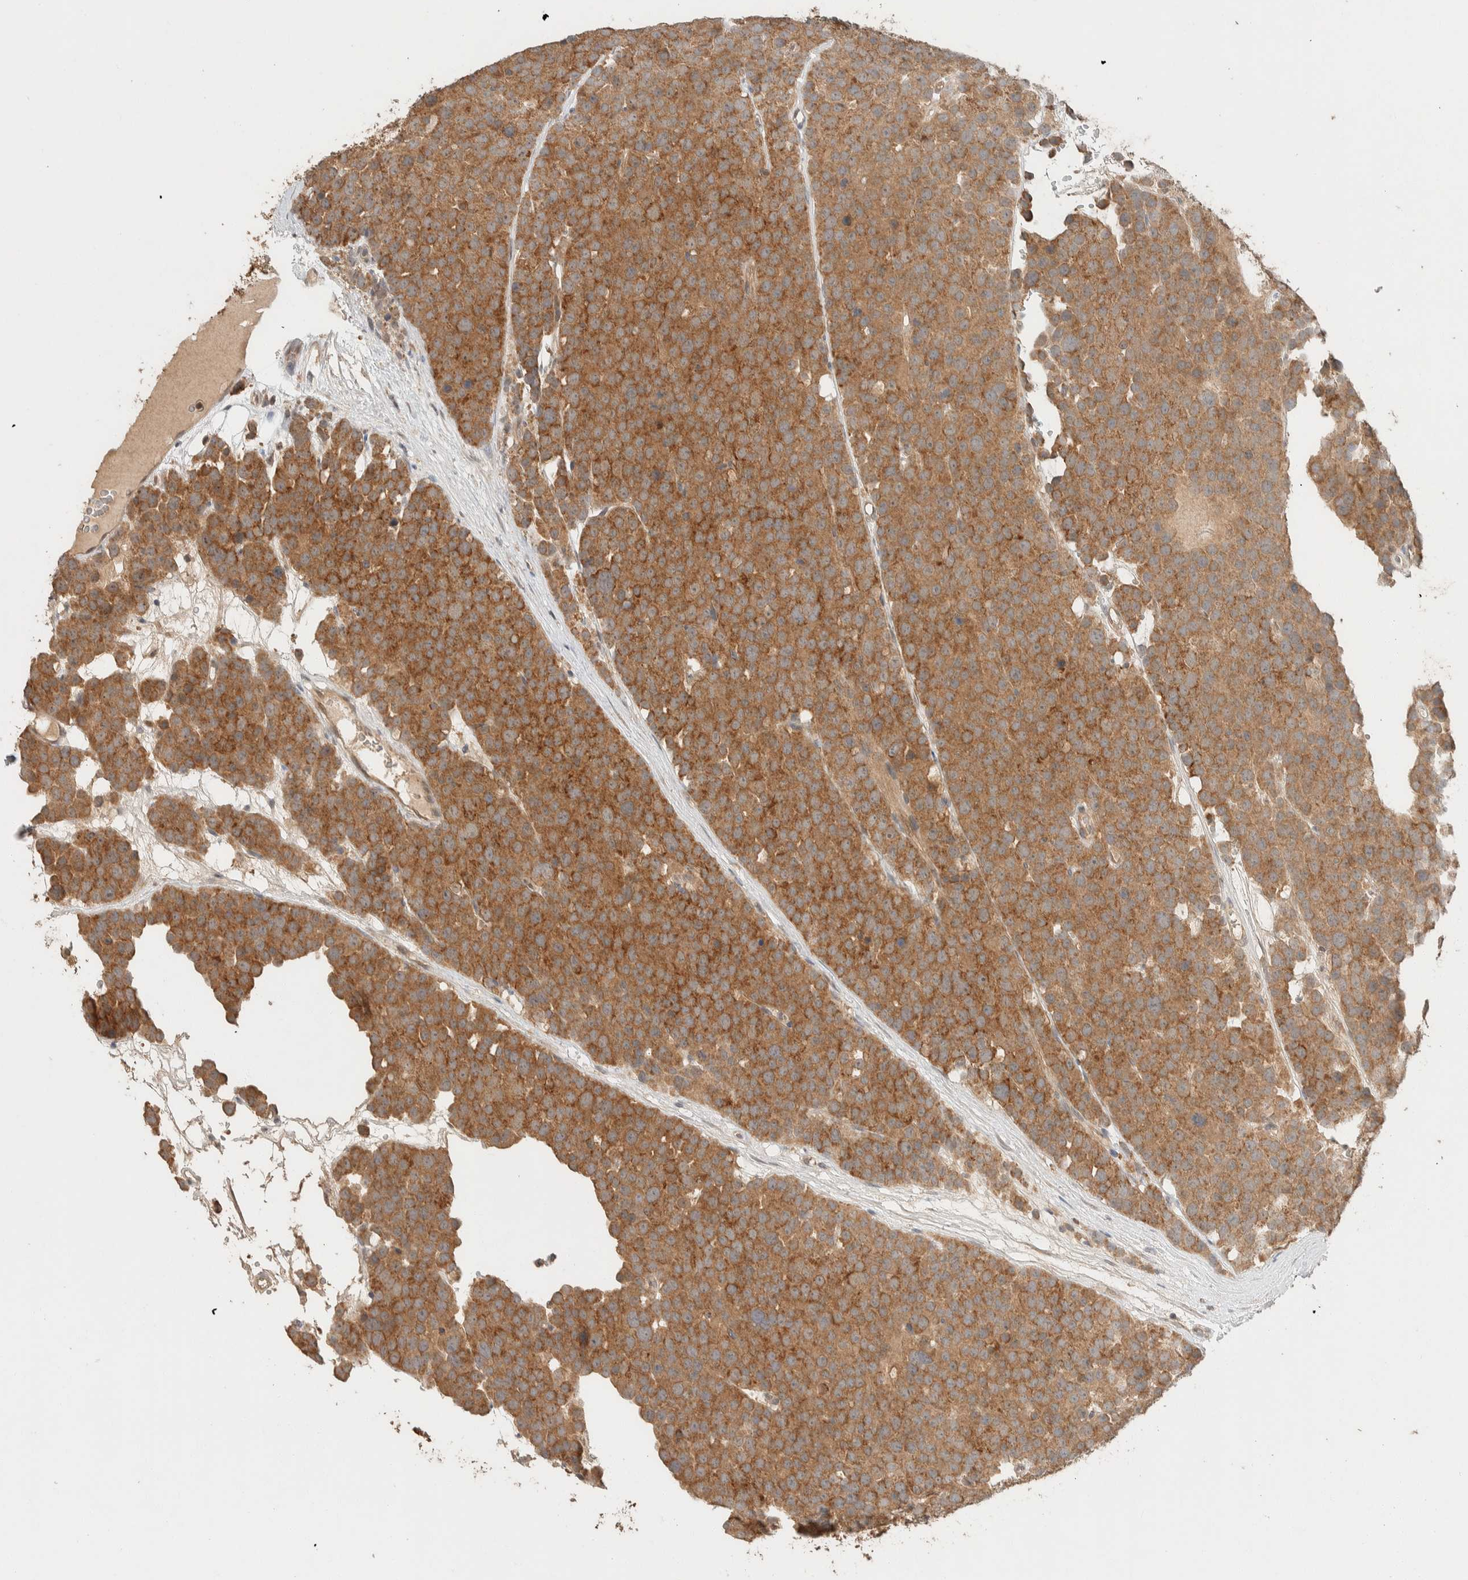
{"staining": {"intensity": "moderate", "quantity": ">75%", "location": "cytoplasmic/membranous"}, "tissue": "testis cancer", "cell_type": "Tumor cells", "image_type": "cancer", "snomed": [{"axis": "morphology", "description": "Seminoma, NOS"}, {"axis": "topography", "description": "Testis"}], "caption": "Testis cancer (seminoma) stained with DAB (3,3'-diaminobenzidine) IHC demonstrates medium levels of moderate cytoplasmic/membranous staining in approximately >75% of tumor cells.", "gene": "ZNF567", "patient": {"sex": "male", "age": 71}}